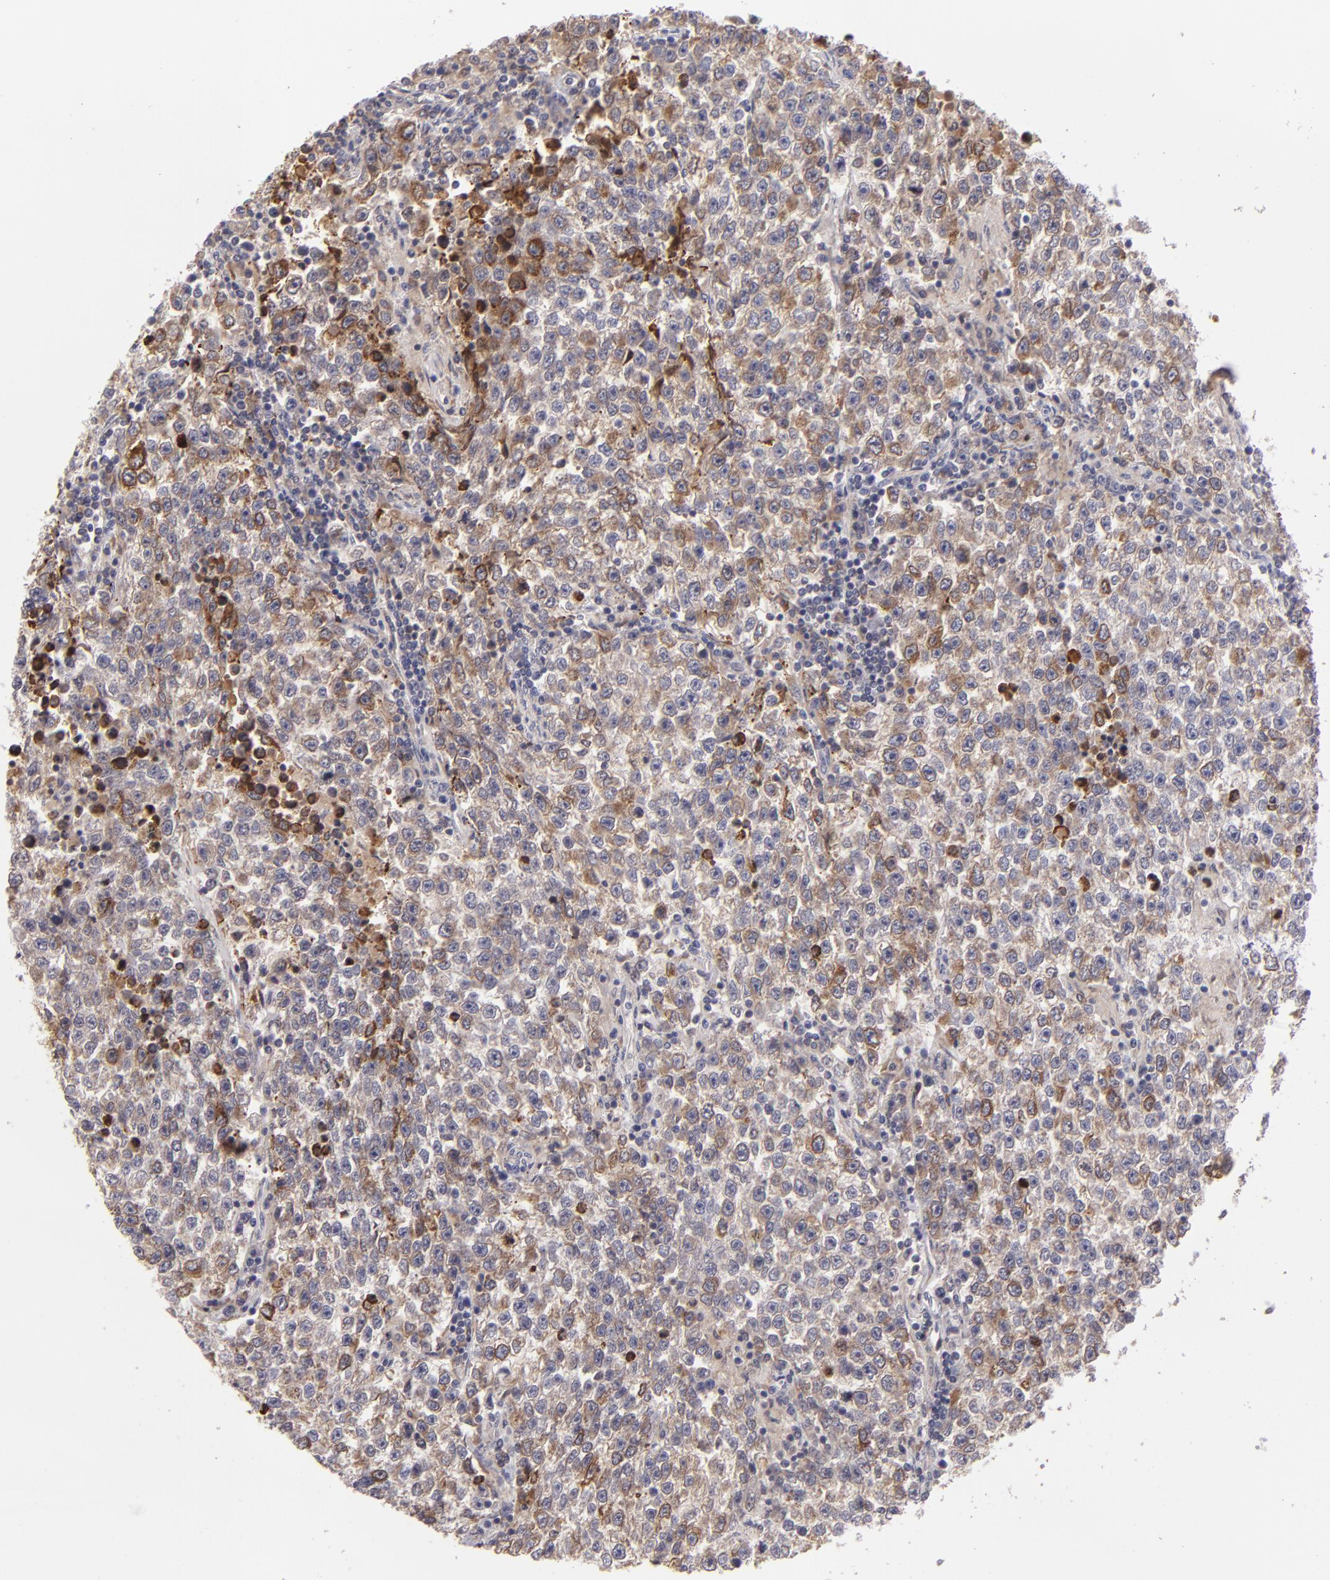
{"staining": {"intensity": "moderate", "quantity": "25%-75%", "location": "cytoplasmic/membranous"}, "tissue": "testis cancer", "cell_type": "Tumor cells", "image_type": "cancer", "snomed": [{"axis": "morphology", "description": "Seminoma, NOS"}, {"axis": "topography", "description": "Testis"}], "caption": "This photomicrograph shows seminoma (testis) stained with immunohistochemistry to label a protein in brown. The cytoplasmic/membranous of tumor cells show moderate positivity for the protein. Nuclei are counter-stained blue.", "gene": "CFB", "patient": {"sex": "male", "age": 36}}